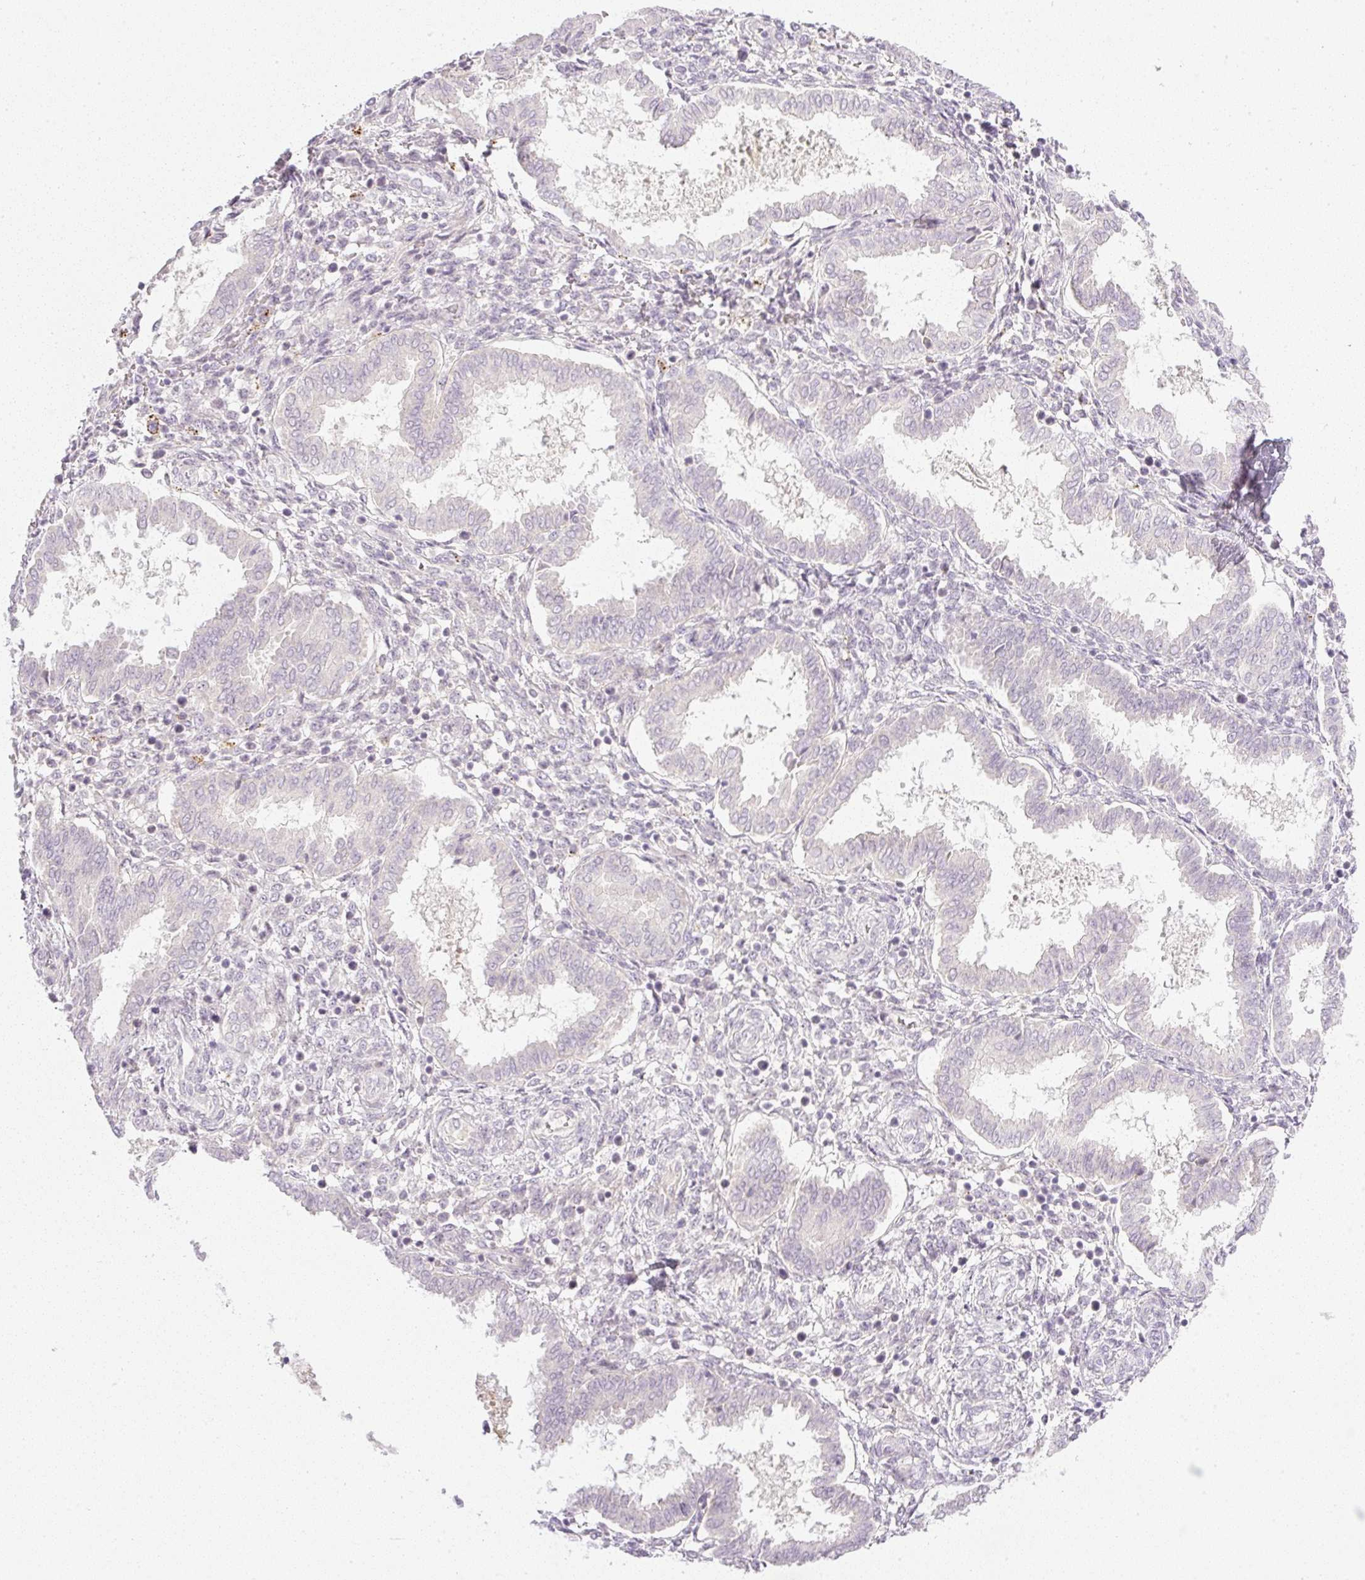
{"staining": {"intensity": "negative", "quantity": "none", "location": "none"}, "tissue": "endometrium", "cell_type": "Cells in endometrial stroma", "image_type": "normal", "snomed": [{"axis": "morphology", "description": "Normal tissue, NOS"}, {"axis": "topography", "description": "Endometrium"}], "caption": "This is an IHC image of unremarkable human endometrium. There is no positivity in cells in endometrial stroma.", "gene": "AAR2", "patient": {"sex": "female", "age": 24}}